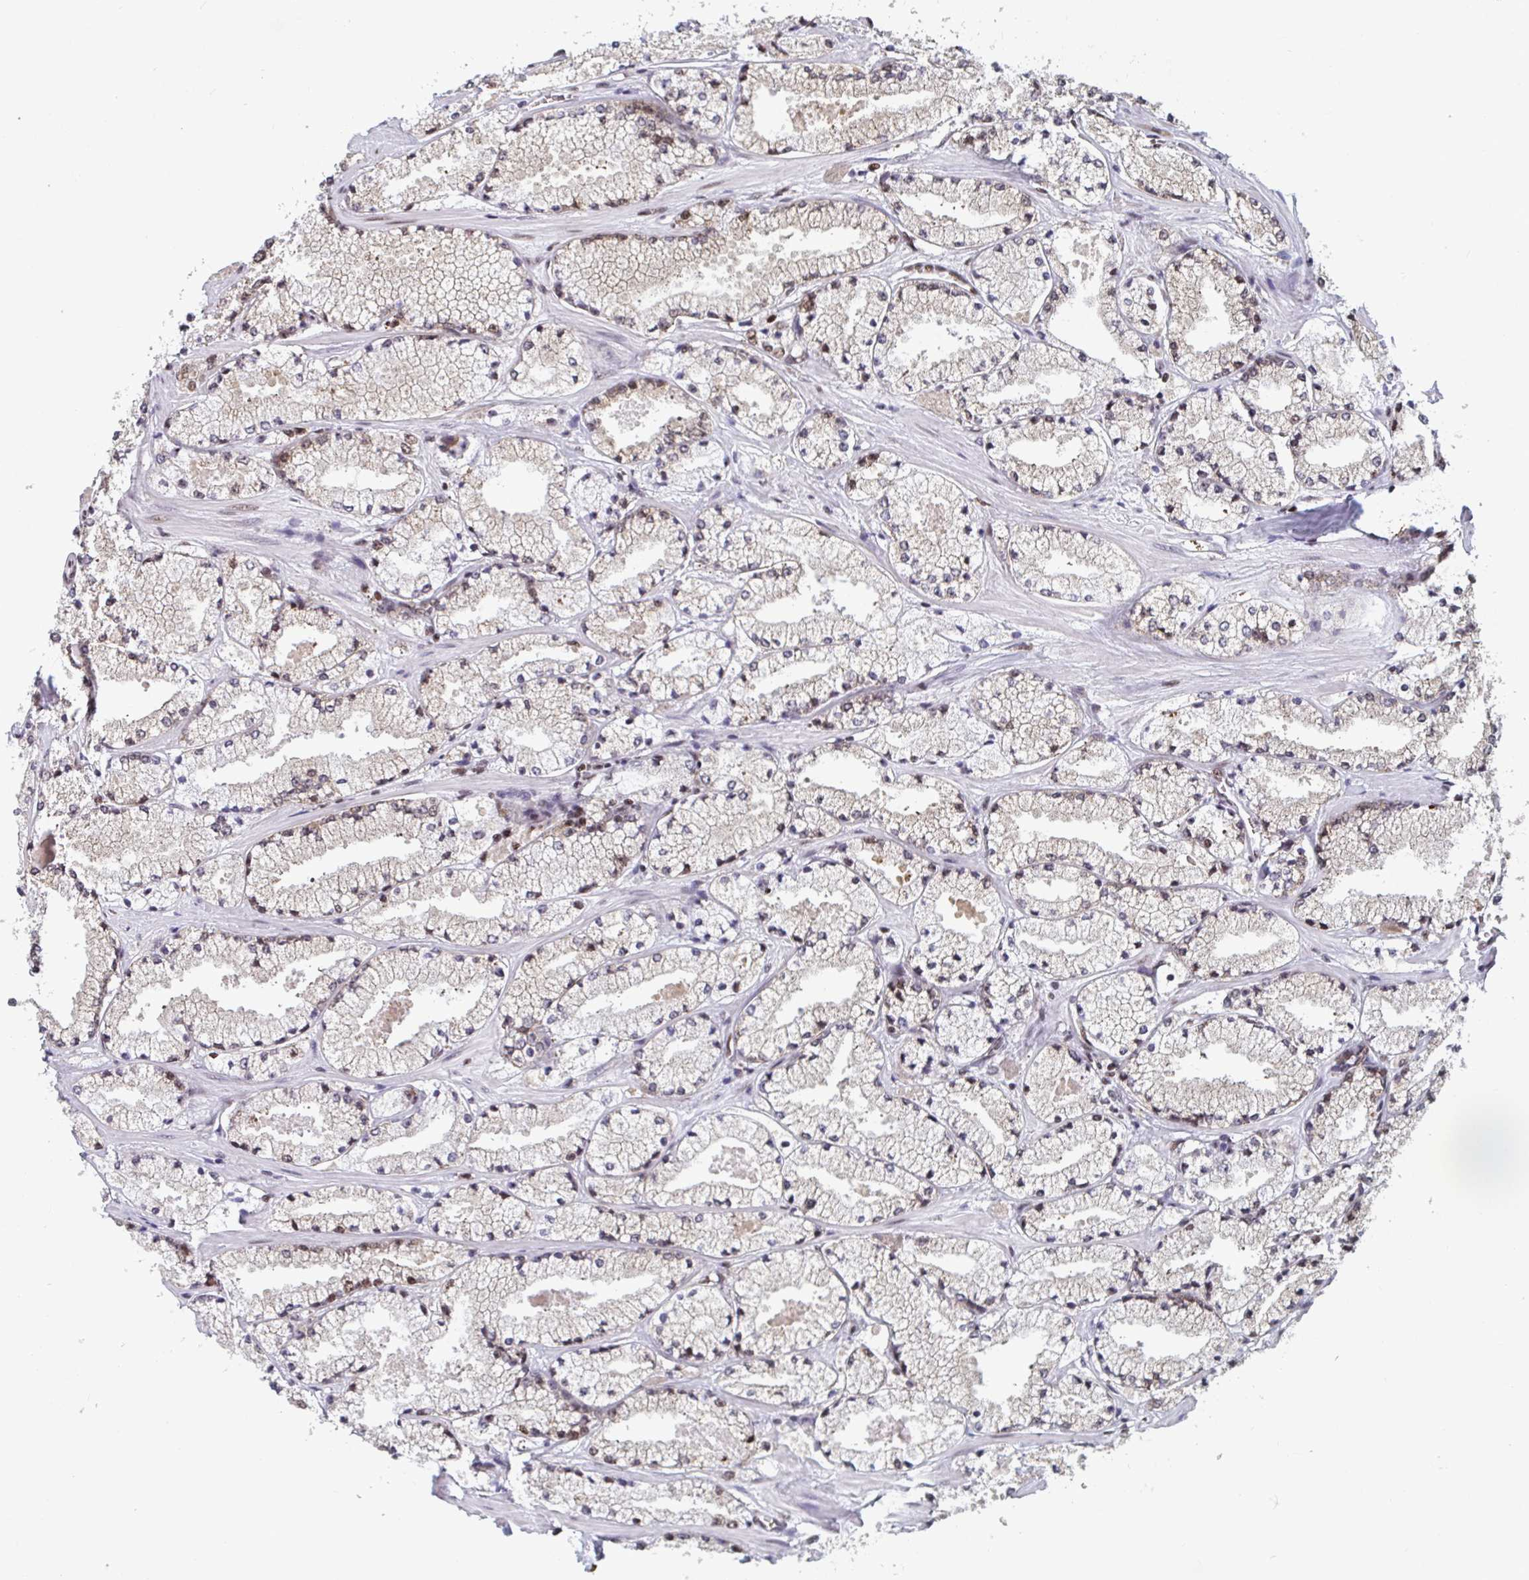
{"staining": {"intensity": "strong", "quantity": "<25%", "location": "cytoplasmic/membranous,nuclear"}, "tissue": "prostate cancer", "cell_type": "Tumor cells", "image_type": "cancer", "snomed": [{"axis": "morphology", "description": "Adenocarcinoma, High grade"}, {"axis": "topography", "description": "Prostate"}], "caption": "Immunohistochemical staining of prostate cancer (adenocarcinoma (high-grade)) reveals medium levels of strong cytoplasmic/membranous and nuclear staining in about <25% of tumor cells.", "gene": "GAR1", "patient": {"sex": "male", "age": 63}}